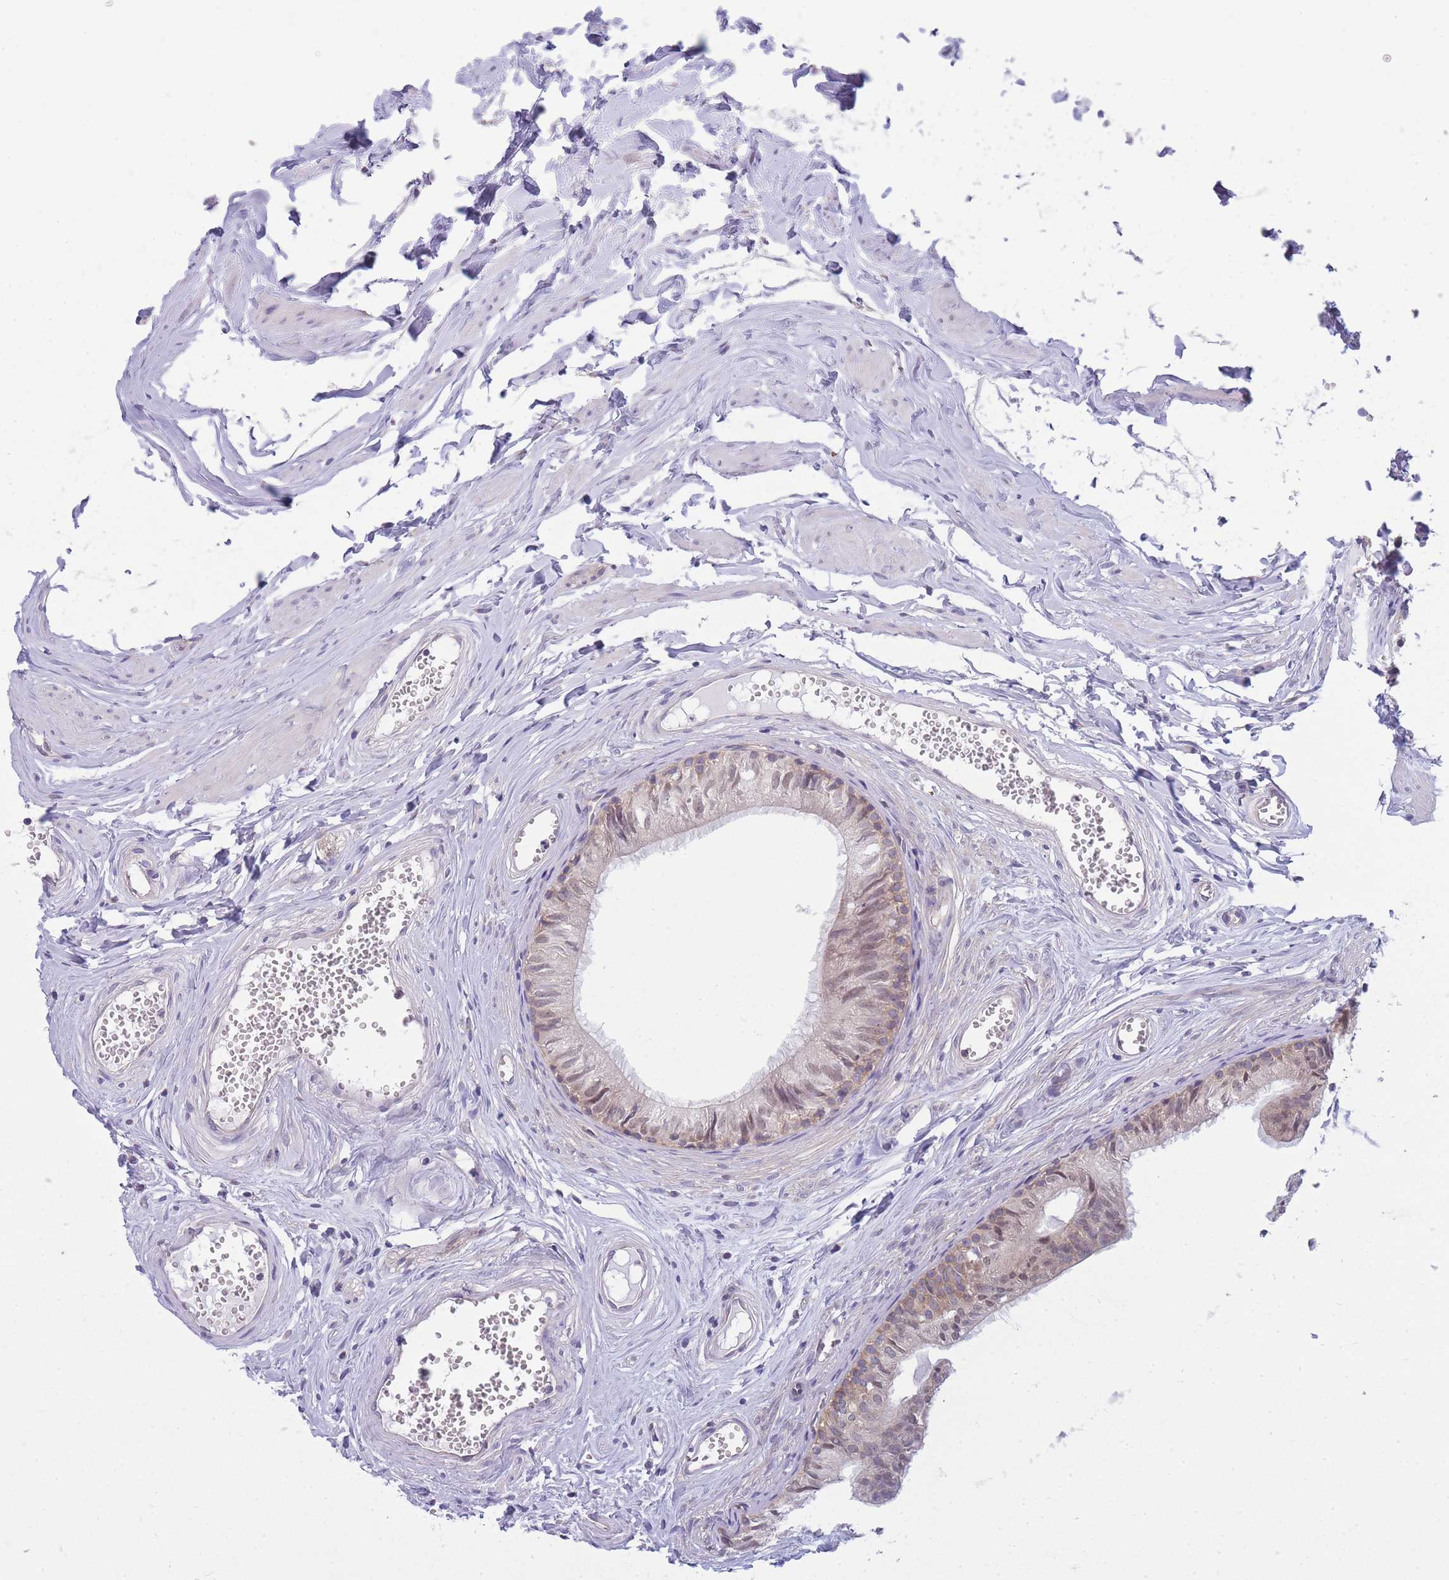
{"staining": {"intensity": "weak", "quantity": ">75%", "location": "cytoplasmic/membranous"}, "tissue": "epididymis", "cell_type": "Glandular cells", "image_type": "normal", "snomed": [{"axis": "morphology", "description": "Normal tissue, NOS"}, {"axis": "topography", "description": "Epididymis"}], "caption": "High-magnification brightfield microscopy of unremarkable epididymis stained with DAB (brown) and counterstained with hematoxylin (blue). glandular cells exhibit weak cytoplasmic/membranous expression is seen in about>75% of cells. (Stains: DAB (3,3'-diaminobenzidine) in brown, nuclei in blue, Microscopy: brightfield microscopy at high magnification).", "gene": "PFDN6", "patient": {"sex": "male", "age": 36}}